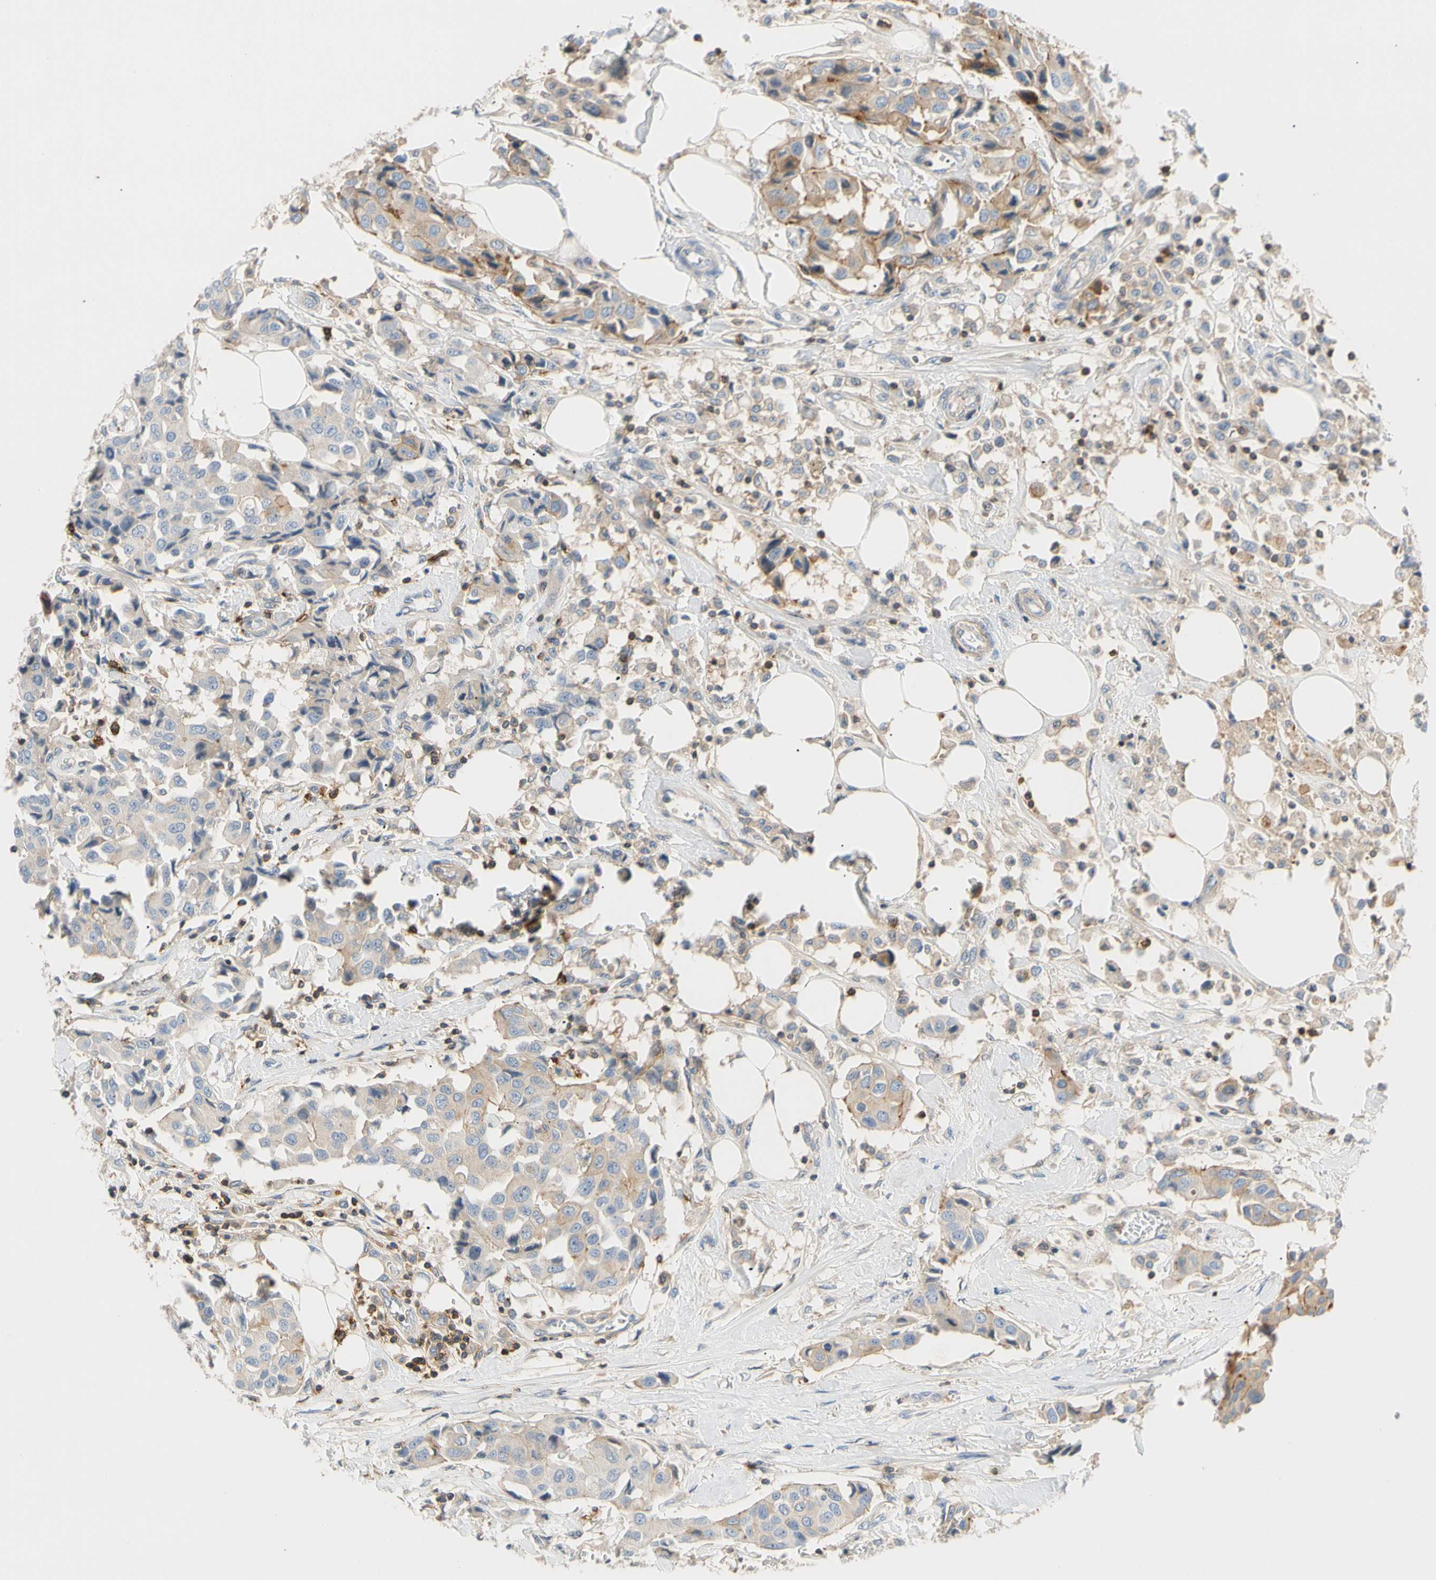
{"staining": {"intensity": "moderate", "quantity": "25%-75%", "location": "cytoplasmic/membranous"}, "tissue": "breast cancer", "cell_type": "Tumor cells", "image_type": "cancer", "snomed": [{"axis": "morphology", "description": "Duct carcinoma"}, {"axis": "topography", "description": "Breast"}], "caption": "A micrograph of human intraductal carcinoma (breast) stained for a protein exhibits moderate cytoplasmic/membranous brown staining in tumor cells.", "gene": "TNFRSF18", "patient": {"sex": "female", "age": 80}}